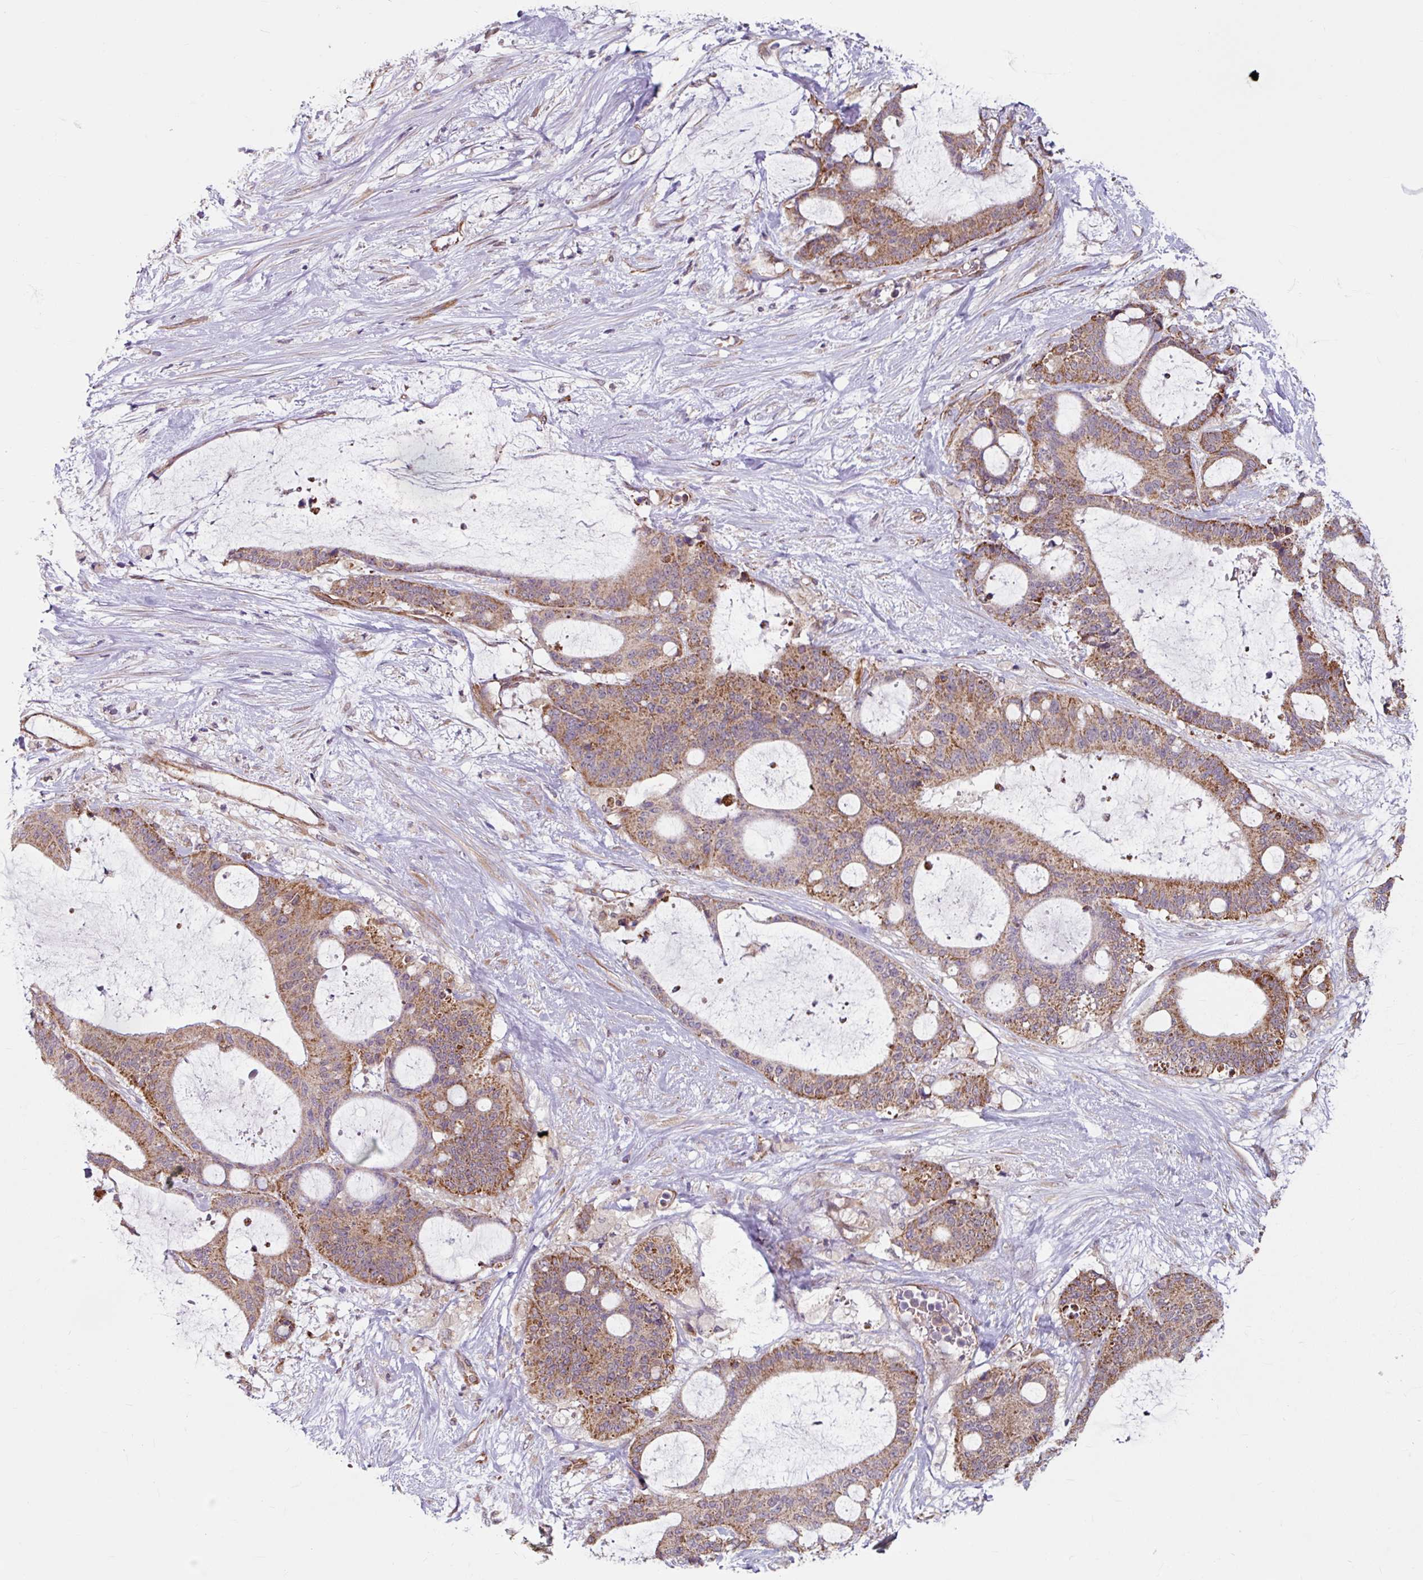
{"staining": {"intensity": "moderate", "quantity": ">75%", "location": "cytoplasmic/membranous"}, "tissue": "liver cancer", "cell_type": "Tumor cells", "image_type": "cancer", "snomed": [{"axis": "morphology", "description": "Normal tissue, NOS"}, {"axis": "morphology", "description": "Cholangiocarcinoma"}, {"axis": "topography", "description": "Liver"}, {"axis": "topography", "description": "Peripheral nerve tissue"}], "caption": "Protein expression analysis of liver cancer displays moderate cytoplasmic/membranous staining in about >75% of tumor cells. (IHC, brightfield microscopy, high magnification).", "gene": "DAAM2", "patient": {"sex": "female", "age": 73}}